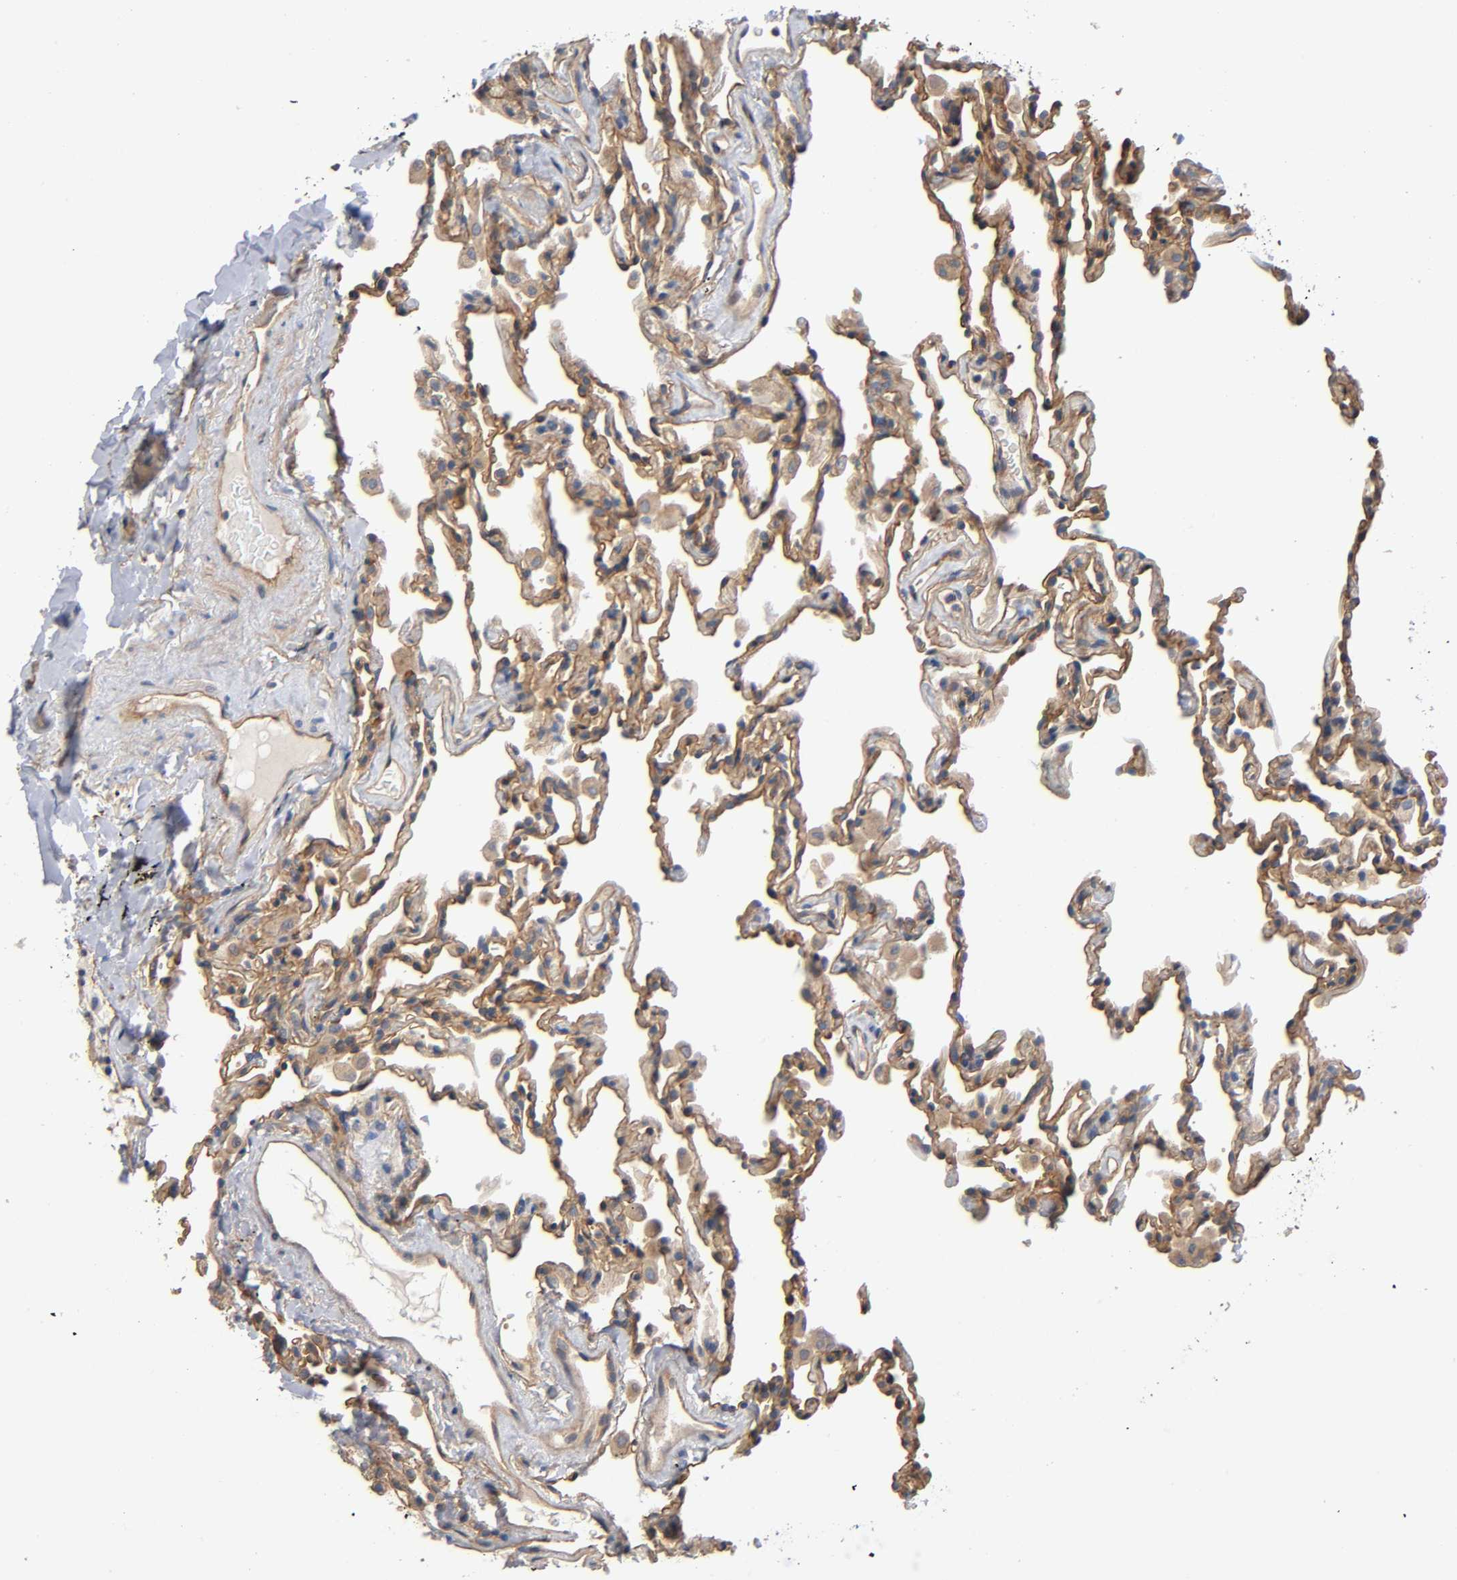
{"staining": {"intensity": "moderate", "quantity": ">75%", "location": "cytoplasmic/membranous"}, "tissue": "lung", "cell_type": "Alveolar cells", "image_type": "normal", "snomed": [{"axis": "morphology", "description": "Normal tissue, NOS"}, {"axis": "morphology", "description": "Soft tissue tumor metastatic"}, {"axis": "topography", "description": "Lung"}], "caption": "A micrograph of human lung stained for a protein shows moderate cytoplasmic/membranous brown staining in alveolar cells.", "gene": "MARS1", "patient": {"sex": "male", "age": 59}}